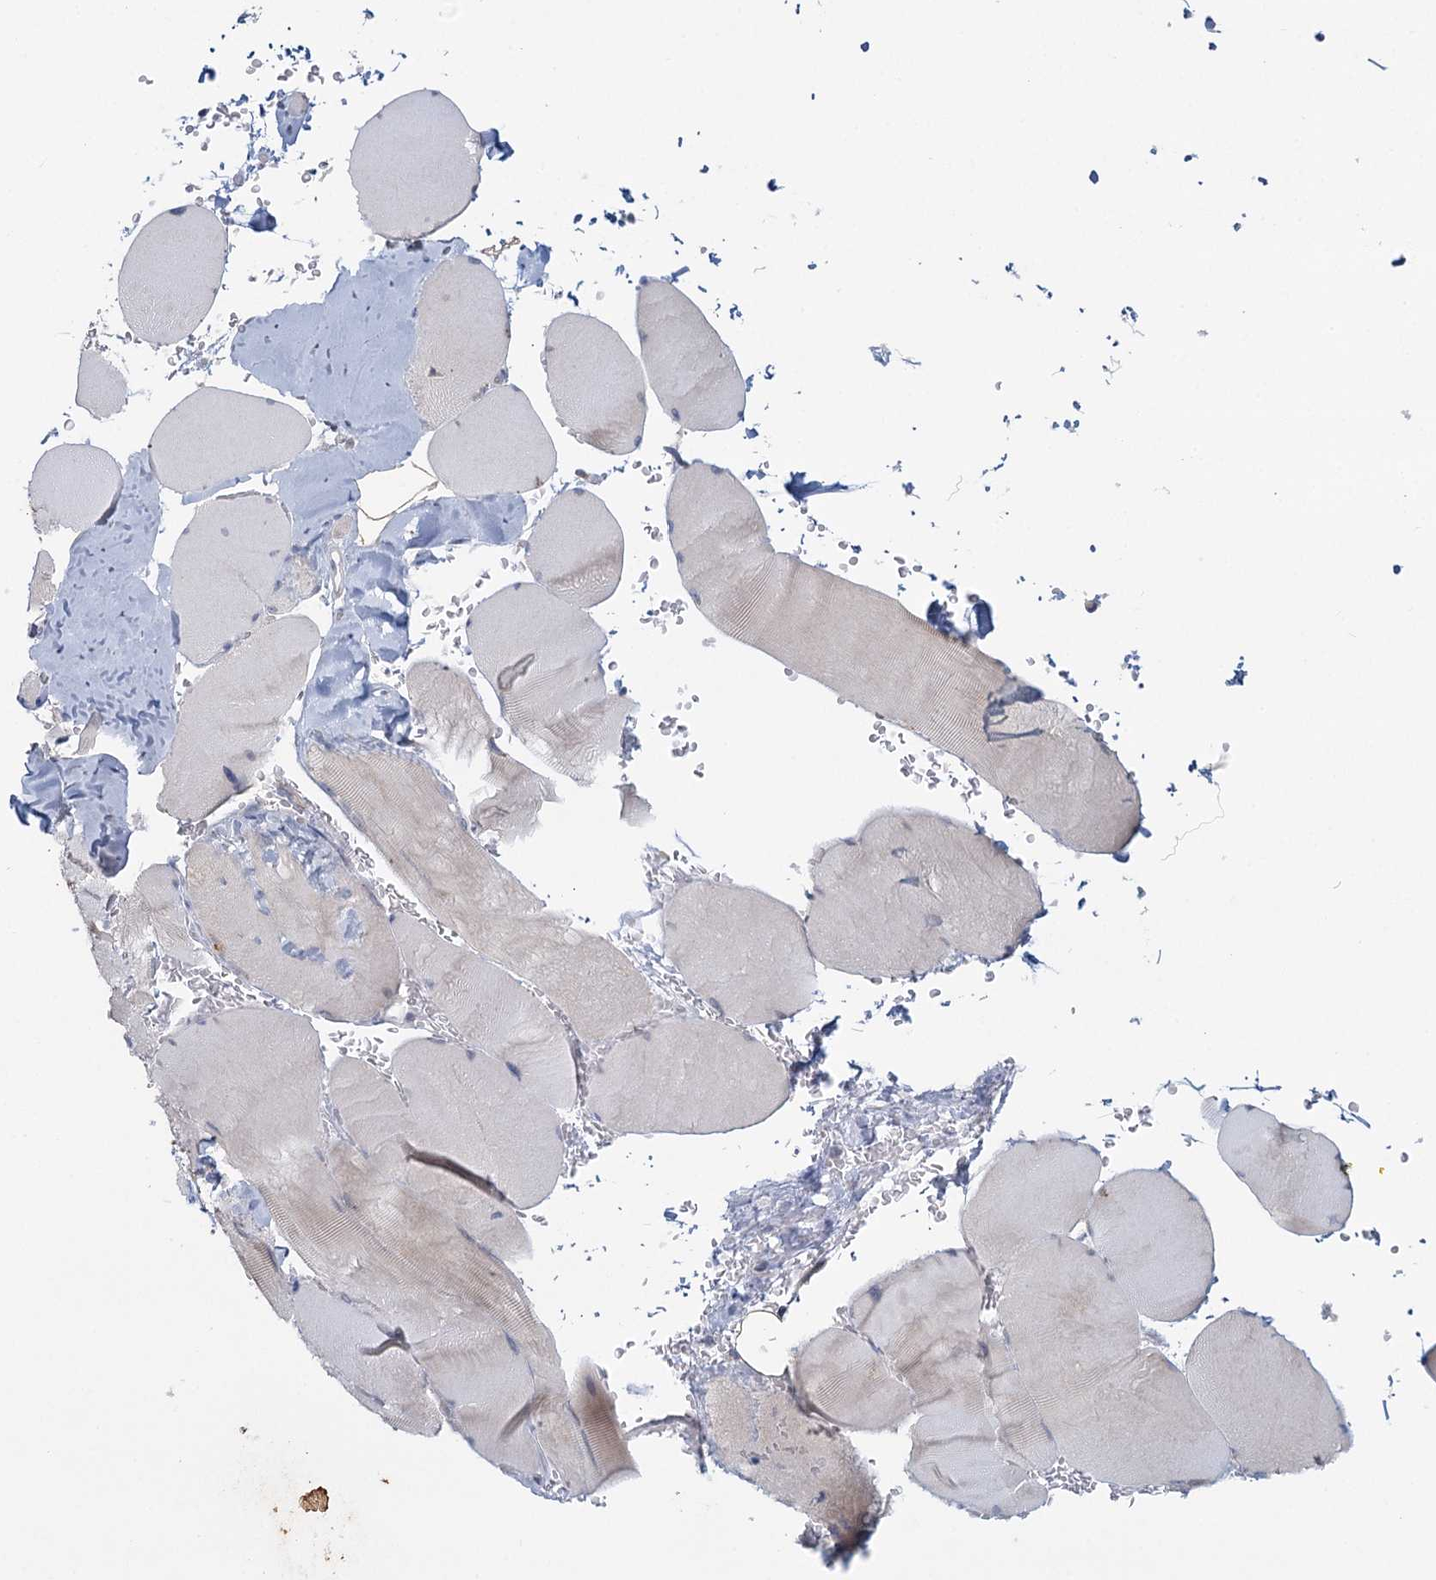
{"staining": {"intensity": "weak", "quantity": "<25%", "location": "cytoplasmic/membranous"}, "tissue": "skeletal muscle", "cell_type": "Myocytes", "image_type": "normal", "snomed": [{"axis": "morphology", "description": "Normal tissue, NOS"}, {"axis": "topography", "description": "Skeletal muscle"}, {"axis": "topography", "description": "Head-Neck"}], "caption": "Micrograph shows no significant protein expression in myocytes of normal skeletal muscle.", "gene": "MYO7B", "patient": {"sex": "male", "age": 66}}